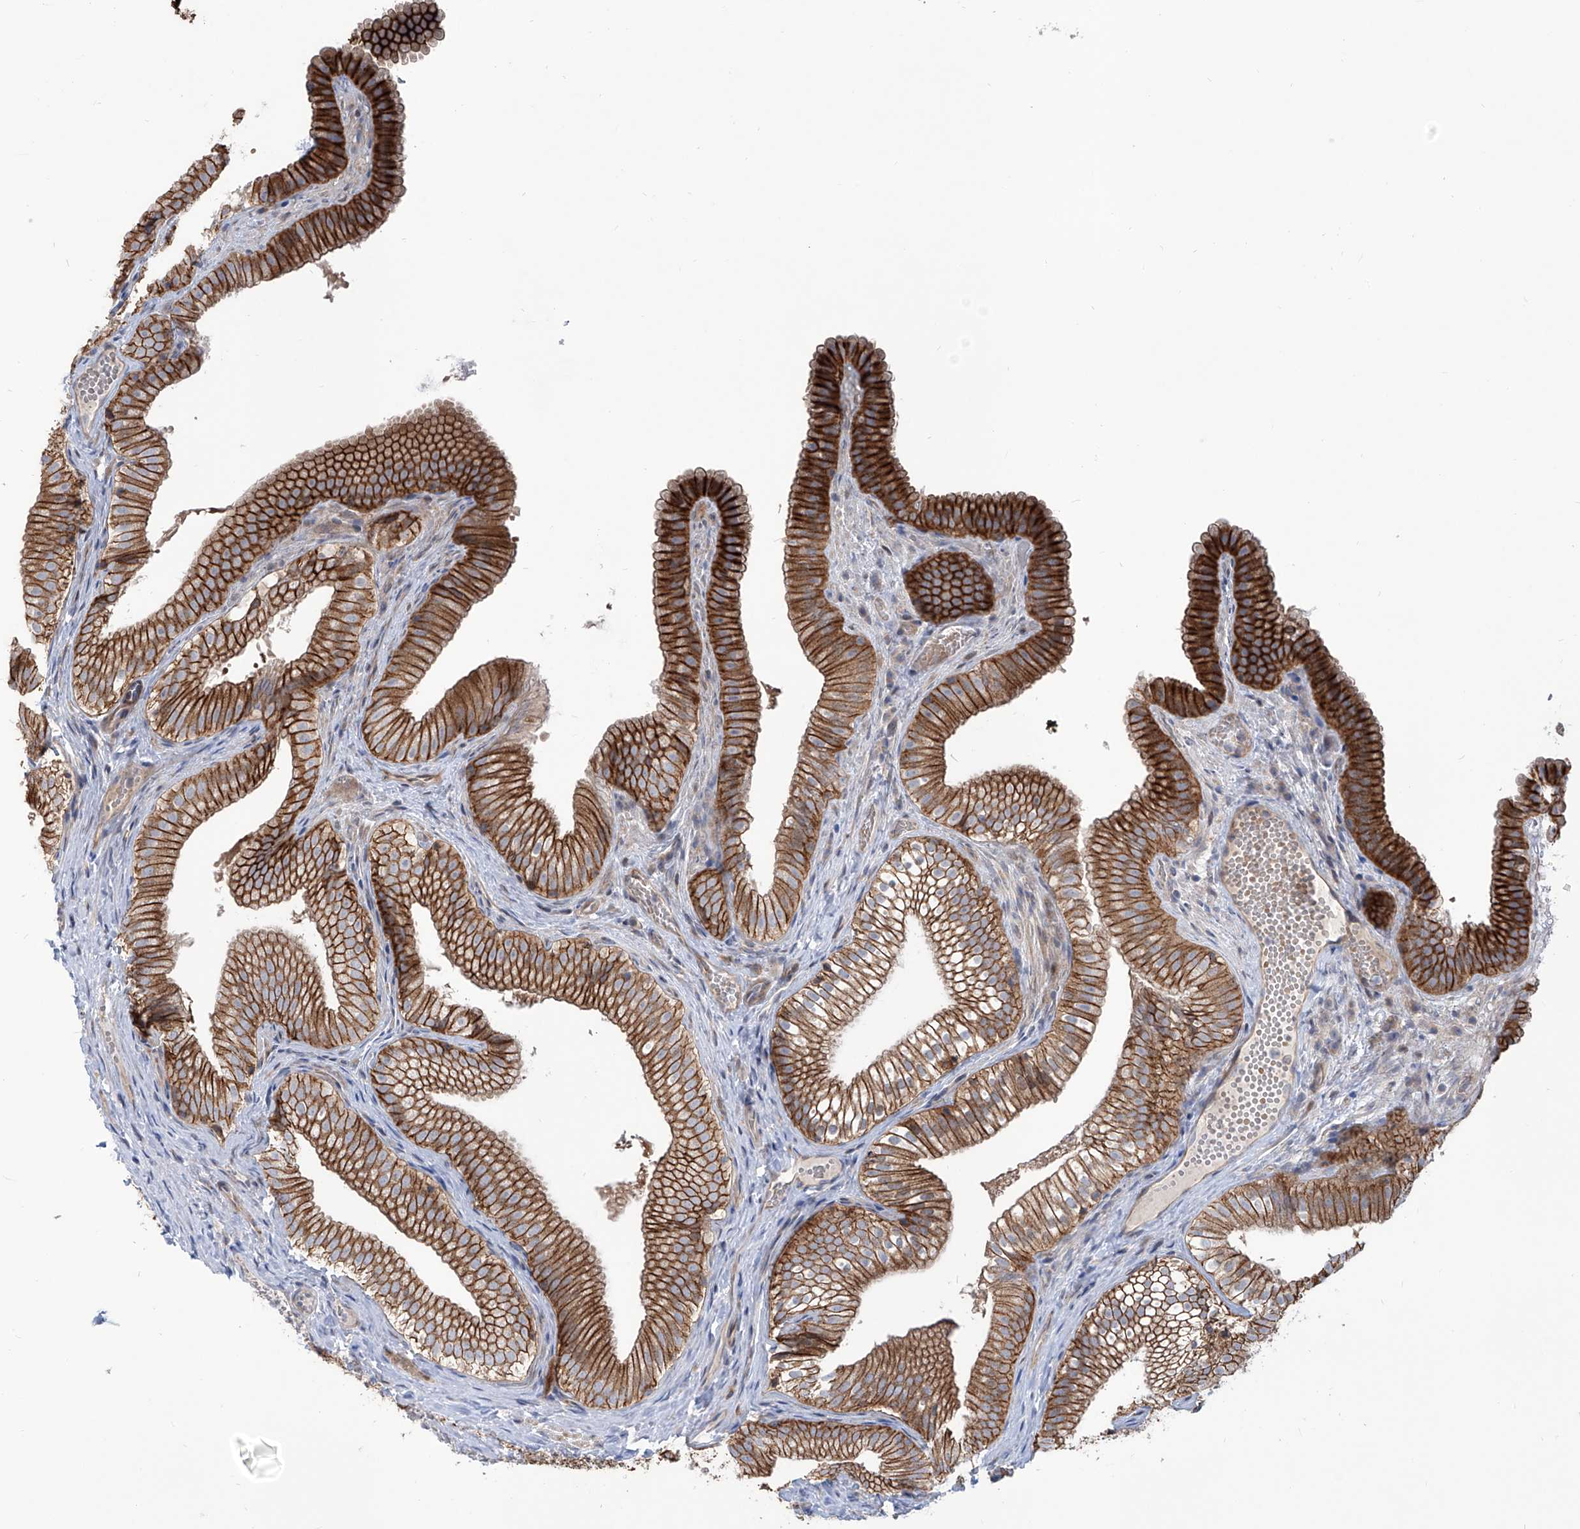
{"staining": {"intensity": "strong", "quantity": ">75%", "location": "cytoplasmic/membranous"}, "tissue": "gallbladder", "cell_type": "Glandular cells", "image_type": "normal", "snomed": [{"axis": "morphology", "description": "Normal tissue, NOS"}, {"axis": "topography", "description": "Gallbladder"}], "caption": "The photomicrograph shows a brown stain indicating the presence of a protein in the cytoplasmic/membranous of glandular cells in gallbladder.", "gene": "LRRC1", "patient": {"sex": "female", "age": 30}}